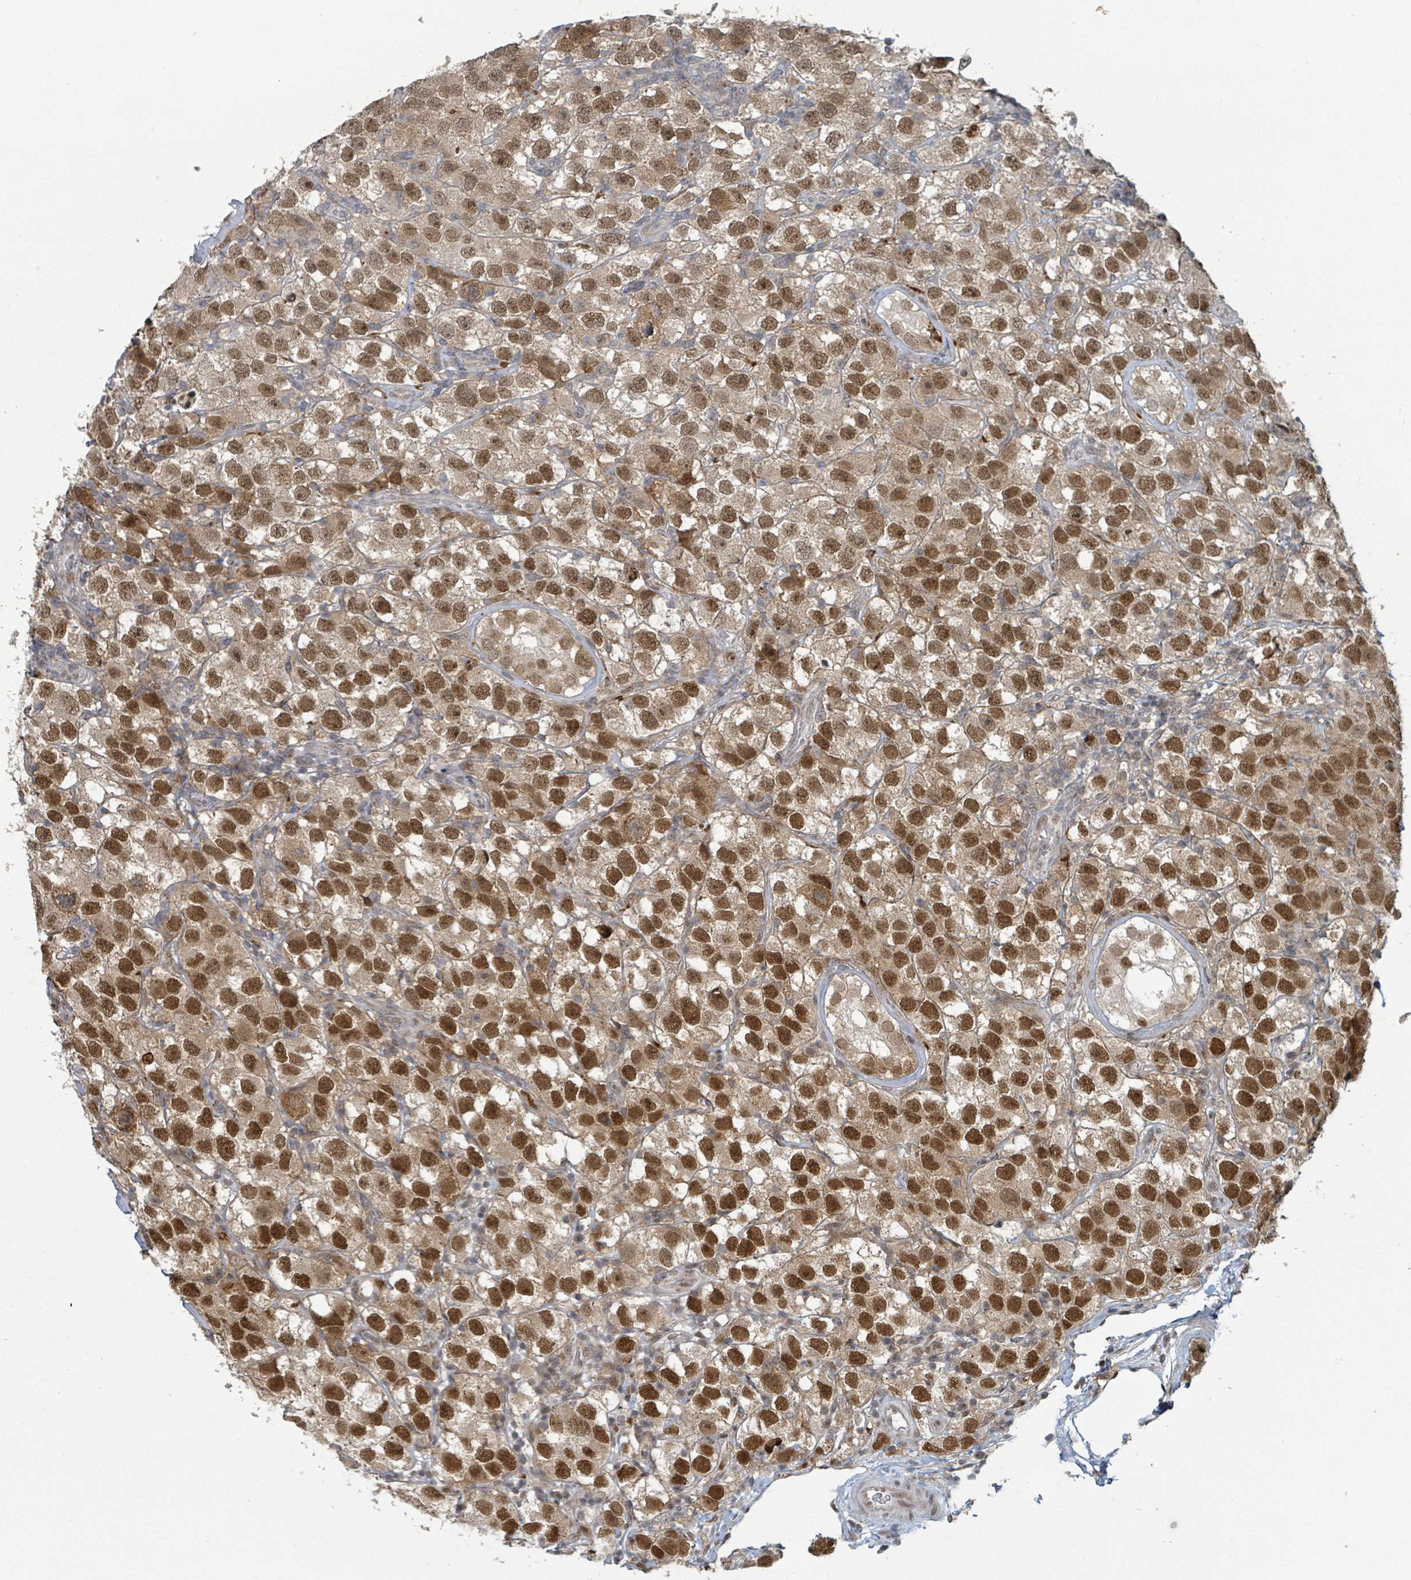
{"staining": {"intensity": "strong", "quantity": "25%-75%", "location": "nuclear"}, "tissue": "testis cancer", "cell_type": "Tumor cells", "image_type": "cancer", "snomed": [{"axis": "morphology", "description": "Seminoma, NOS"}, {"axis": "topography", "description": "Testis"}], "caption": "Protein staining exhibits strong nuclear staining in approximately 25%-75% of tumor cells in testis cancer (seminoma).", "gene": "GTF3C1", "patient": {"sex": "male", "age": 26}}